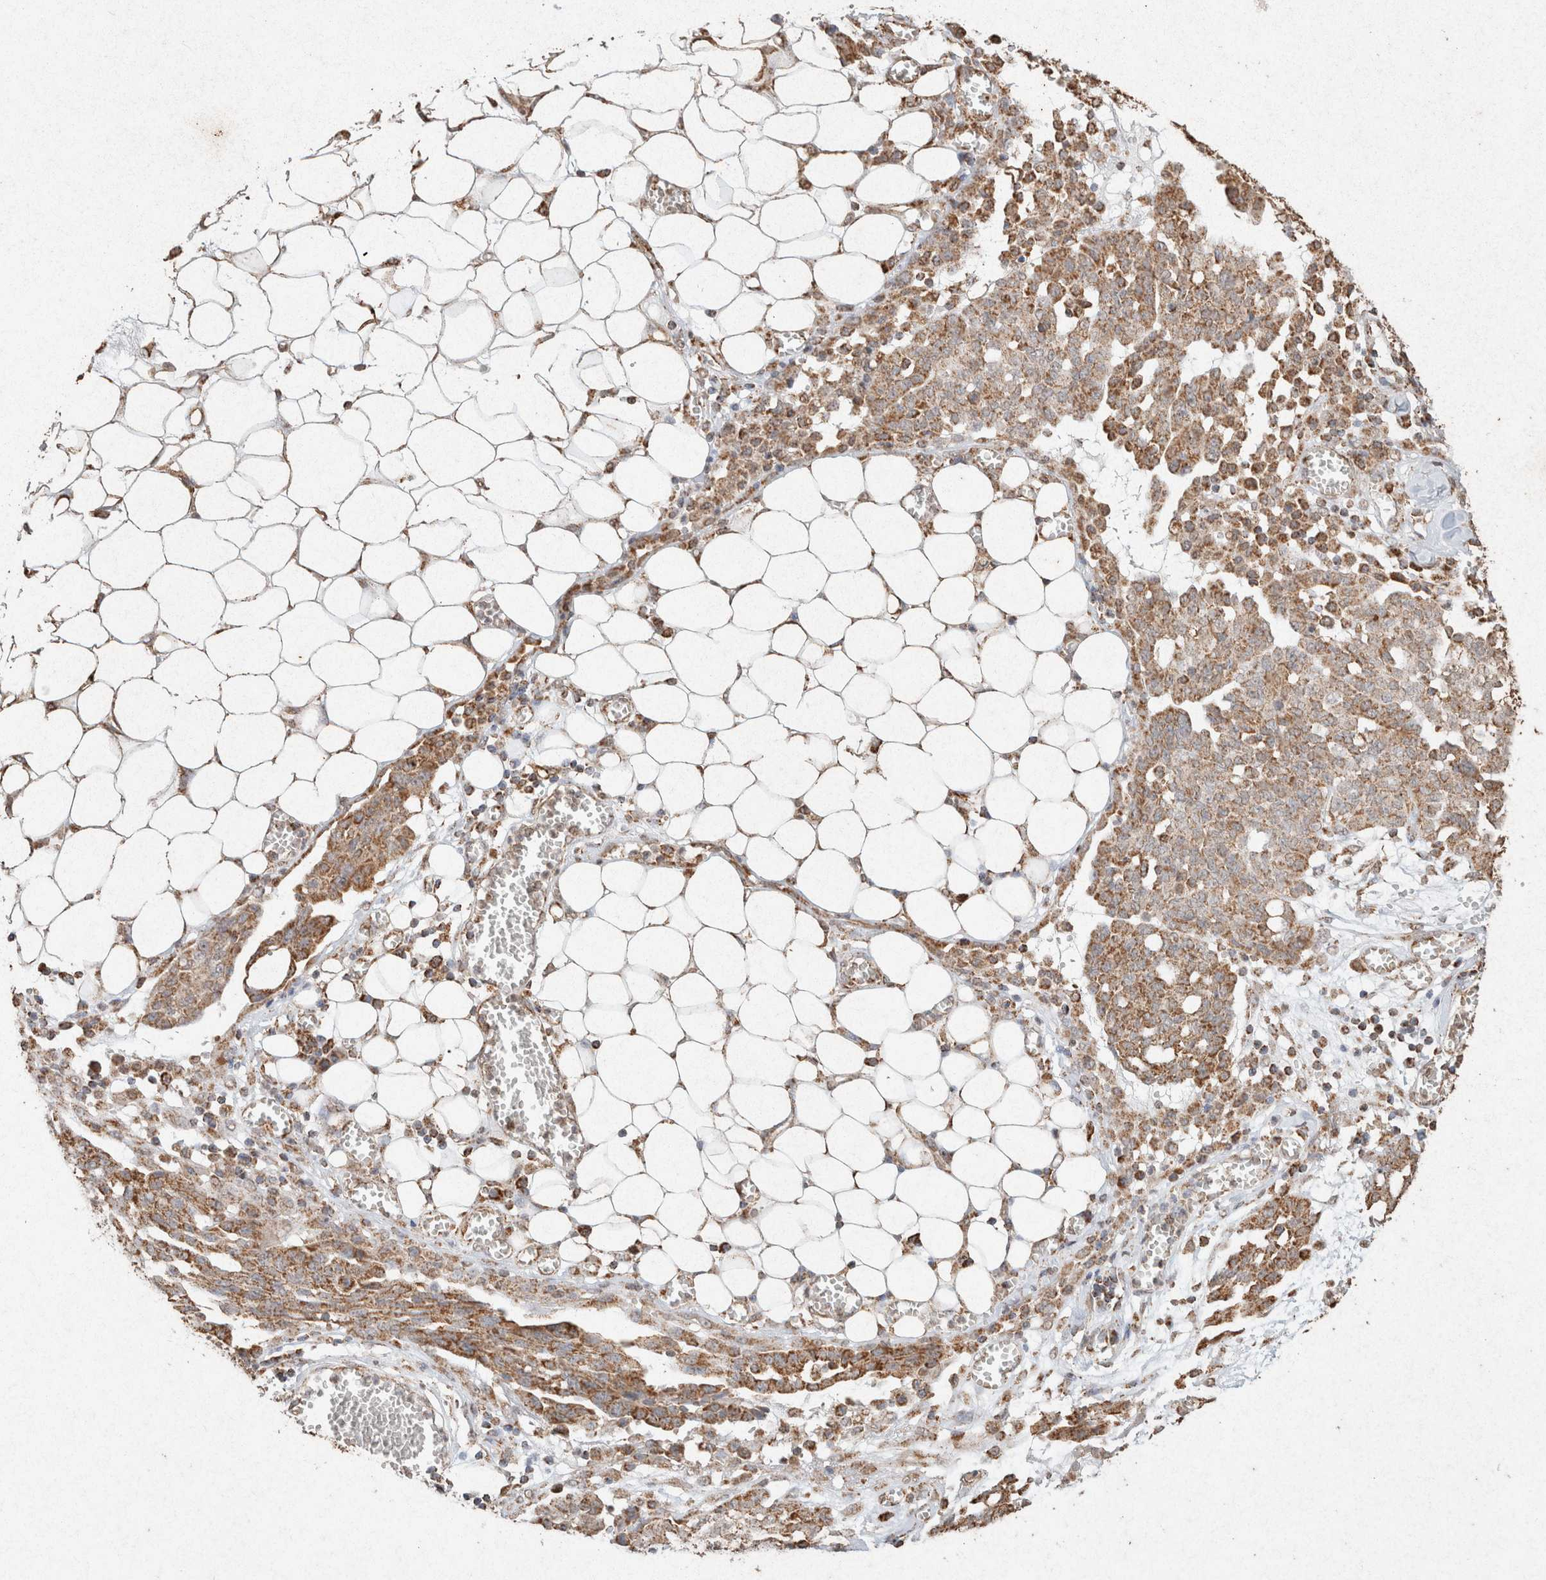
{"staining": {"intensity": "moderate", "quantity": ">75%", "location": "cytoplasmic/membranous"}, "tissue": "ovarian cancer", "cell_type": "Tumor cells", "image_type": "cancer", "snomed": [{"axis": "morphology", "description": "Cystadenocarcinoma, serous, NOS"}, {"axis": "topography", "description": "Soft tissue"}, {"axis": "topography", "description": "Ovary"}], "caption": "Immunohistochemistry (DAB) staining of human ovarian cancer (serous cystadenocarcinoma) exhibits moderate cytoplasmic/membranous protein expression in approximately >75% of tumor cells.", "gene": "SDC2", "patient": {"sex": "female", "age": 57}}